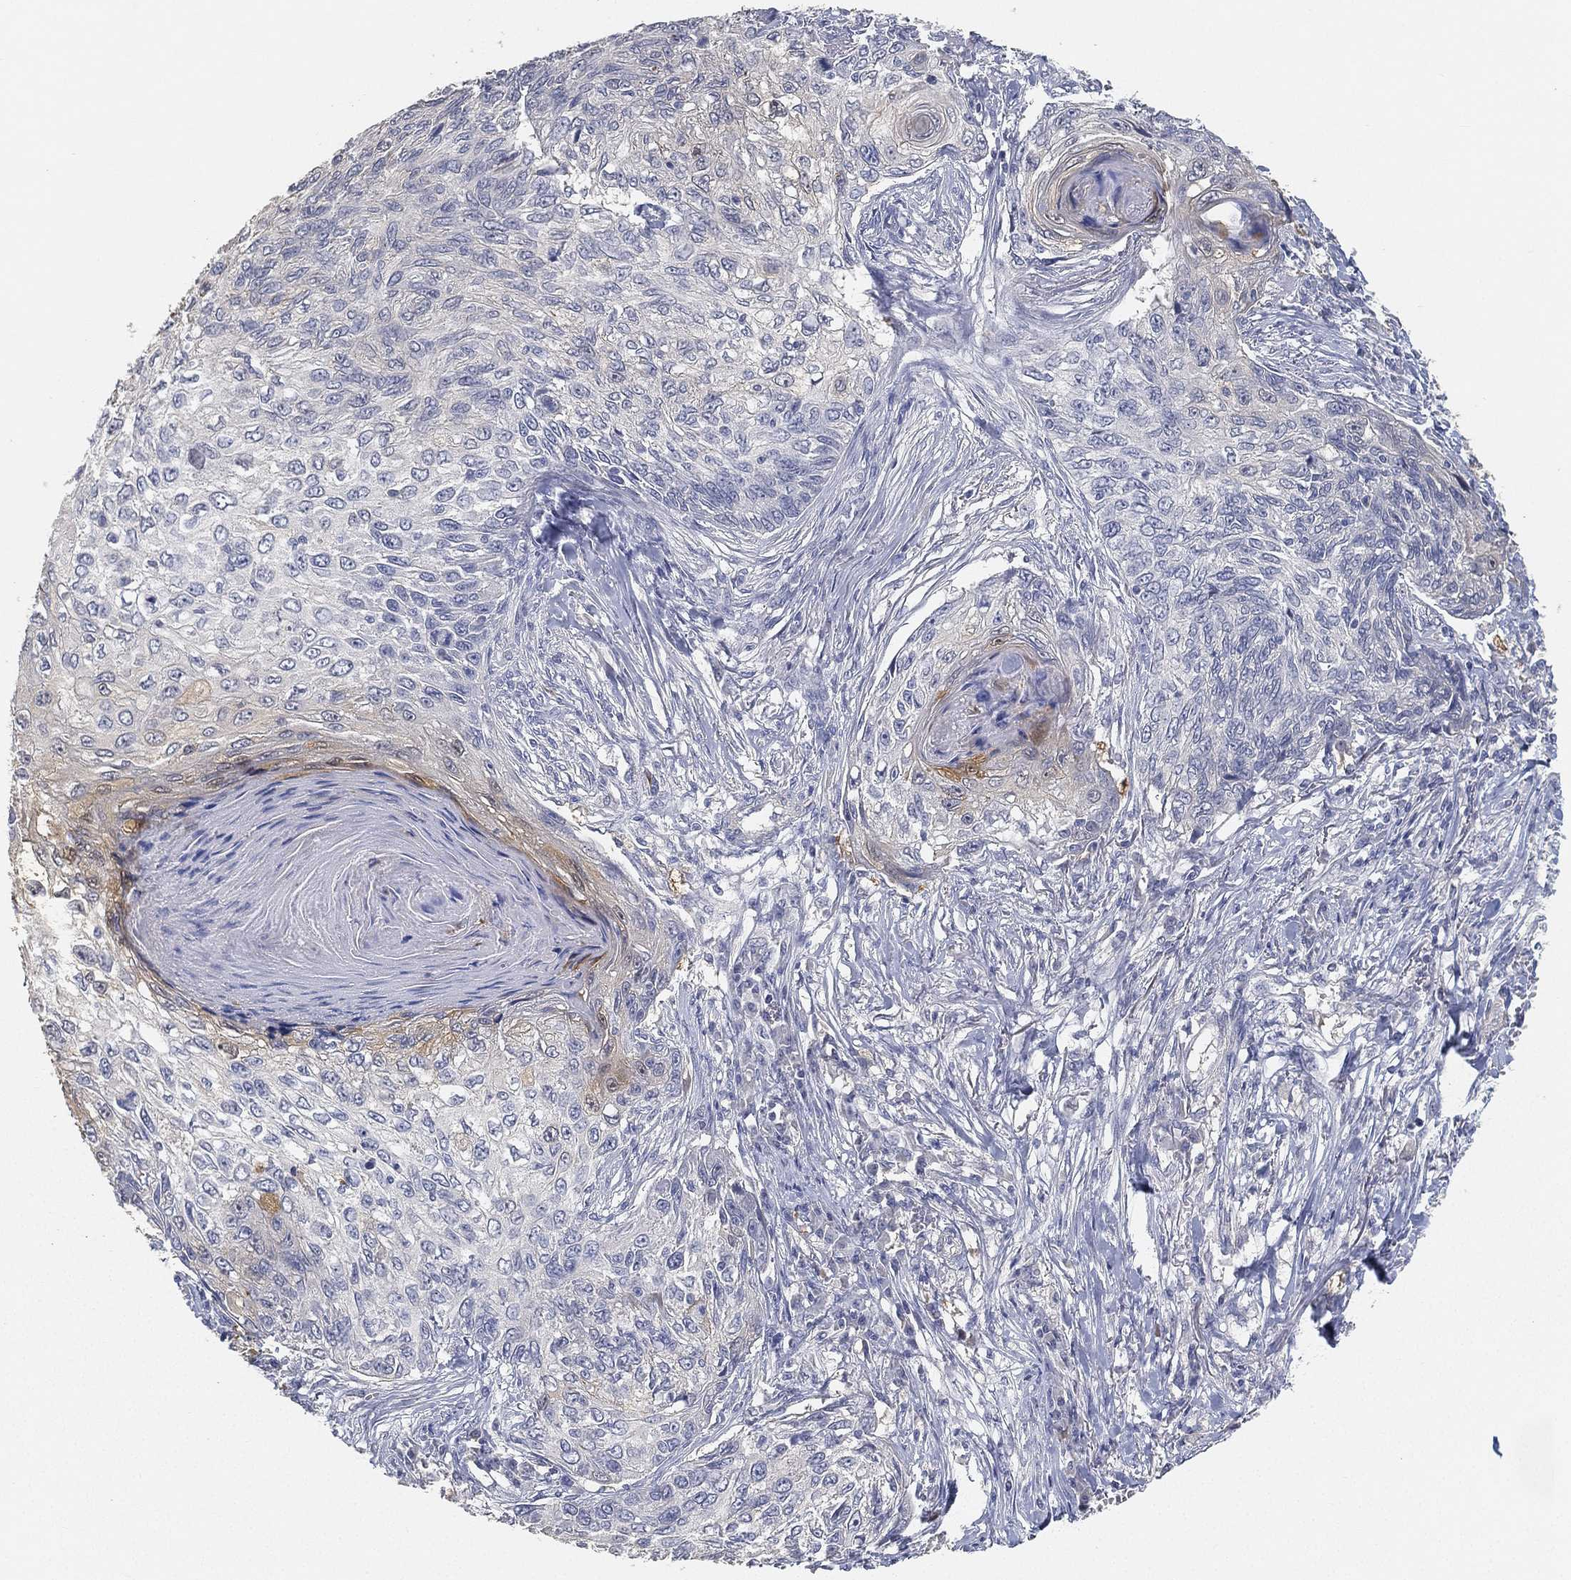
{"staining": {"intensity": "negative", "quantity": "none", "location": "none"}, "tissue": "skin cancer", "cell_type": "Tumor cells", "image_type": "cancer", "snomed": [{"axis": "morphology", "description": "Squamous cell carcinoma, NOS"}, {"axis": "topography", "description": "Skin"}], "caption": "High power microscopy histopathology image of an immunohistochemistry photomicrograph of skin cancer, revealing no significant staining in tumor cells.", "gene": "GPR61", "patient": {"sex": "male", "age": 92}}